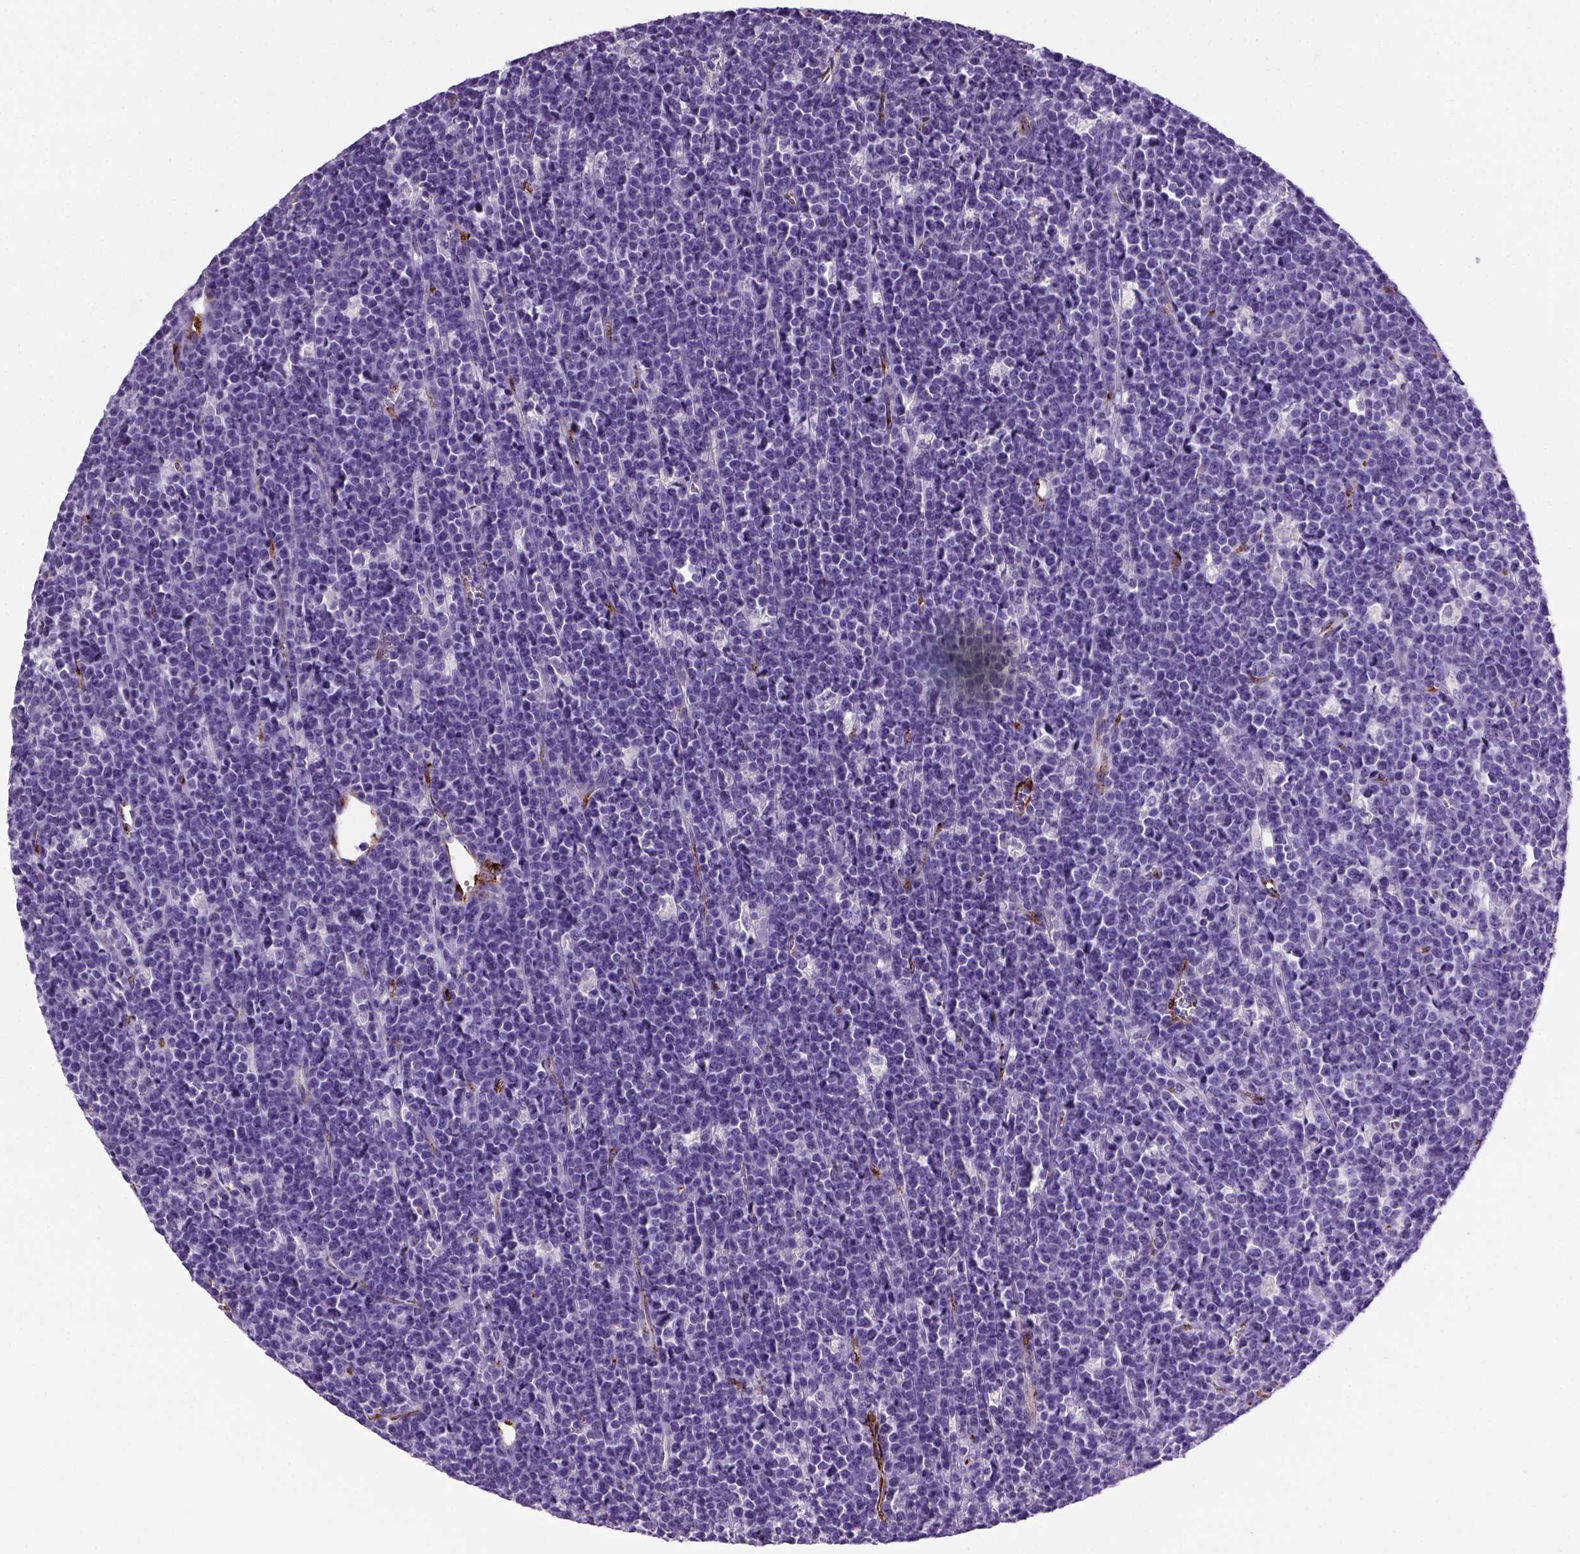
{"staining": {"intensity": "negative", "quantity": "none", "location": "none"}, "tissue": "lymphoma", "cell_type": "Tumor cells", "image_type": "cancer", "snomed": [{"axis": "morphology", "description": "Malignant lymphoma, non-Hodgkin's type, High grade"}, {"axis": "topography", "description": "Ovary"}], "caption": "Tumor cells are negative for protein expression in human lymphoma.", "gene": "VWF", "patient": {"sex": "female", "age": 56}}